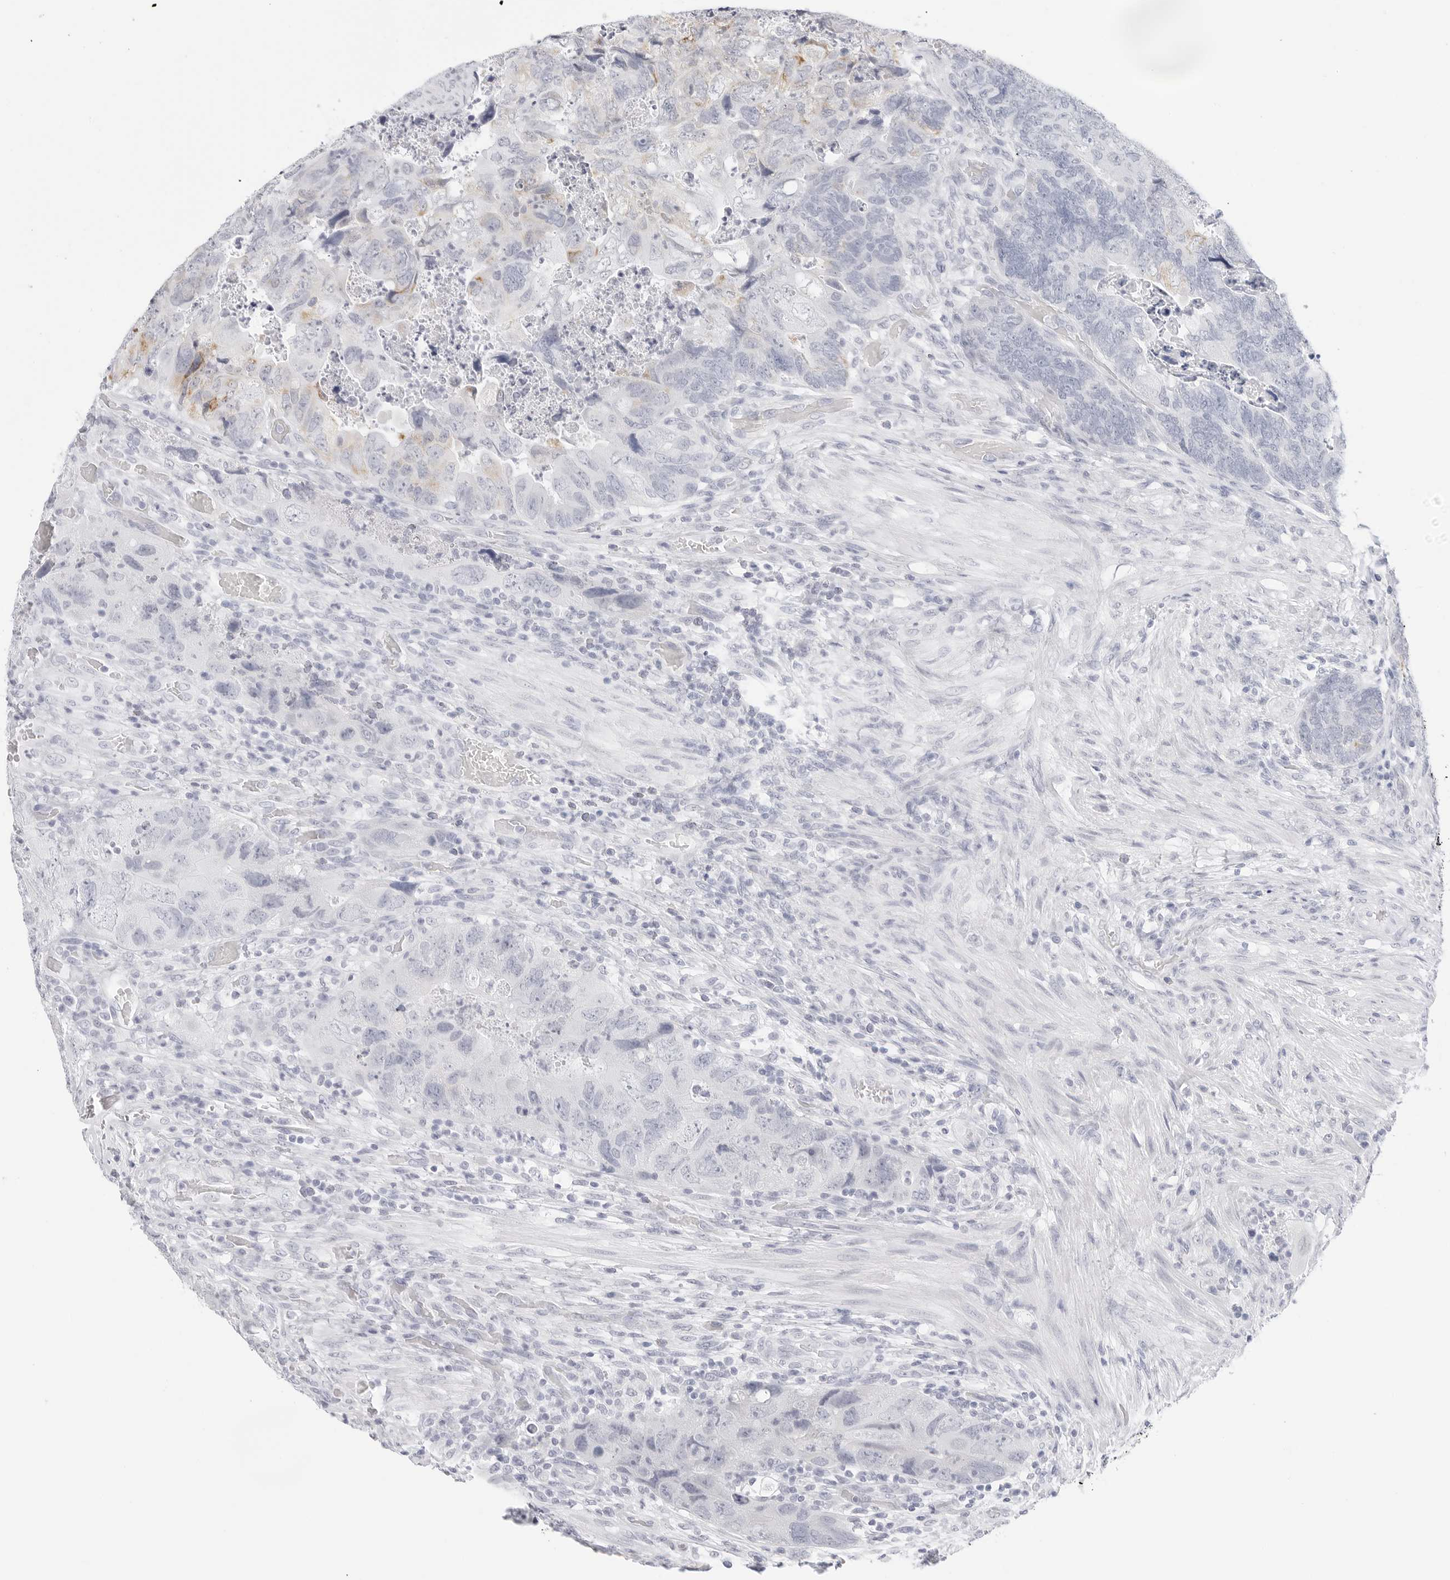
{"staining": {"intensity": "negative", "quantity": "none", "location": "none"}, "tissue": "colorectal cancer", "cell_type": "Tumor cells", "image_type": "cancer", "snomed": [{"axis": "morphology", "description": "Adenocarcinoma, NOS"}, {"axis": "topography", "description": "Rectum"}], "caption": "Immunohistochemistry photomicrograph of neoplastic tissue: adenocarcinoma (colorectal) stained with DAB reveals no significant protein staining in tumor cells. The staining was performed using DAB to visualize the protein expression in brown, while the nuclei were stained in blue with hematoxylin (Magnification: 20x).", "gene": "HMGCS2", "patient": {"sex": "male", "age": 63}}